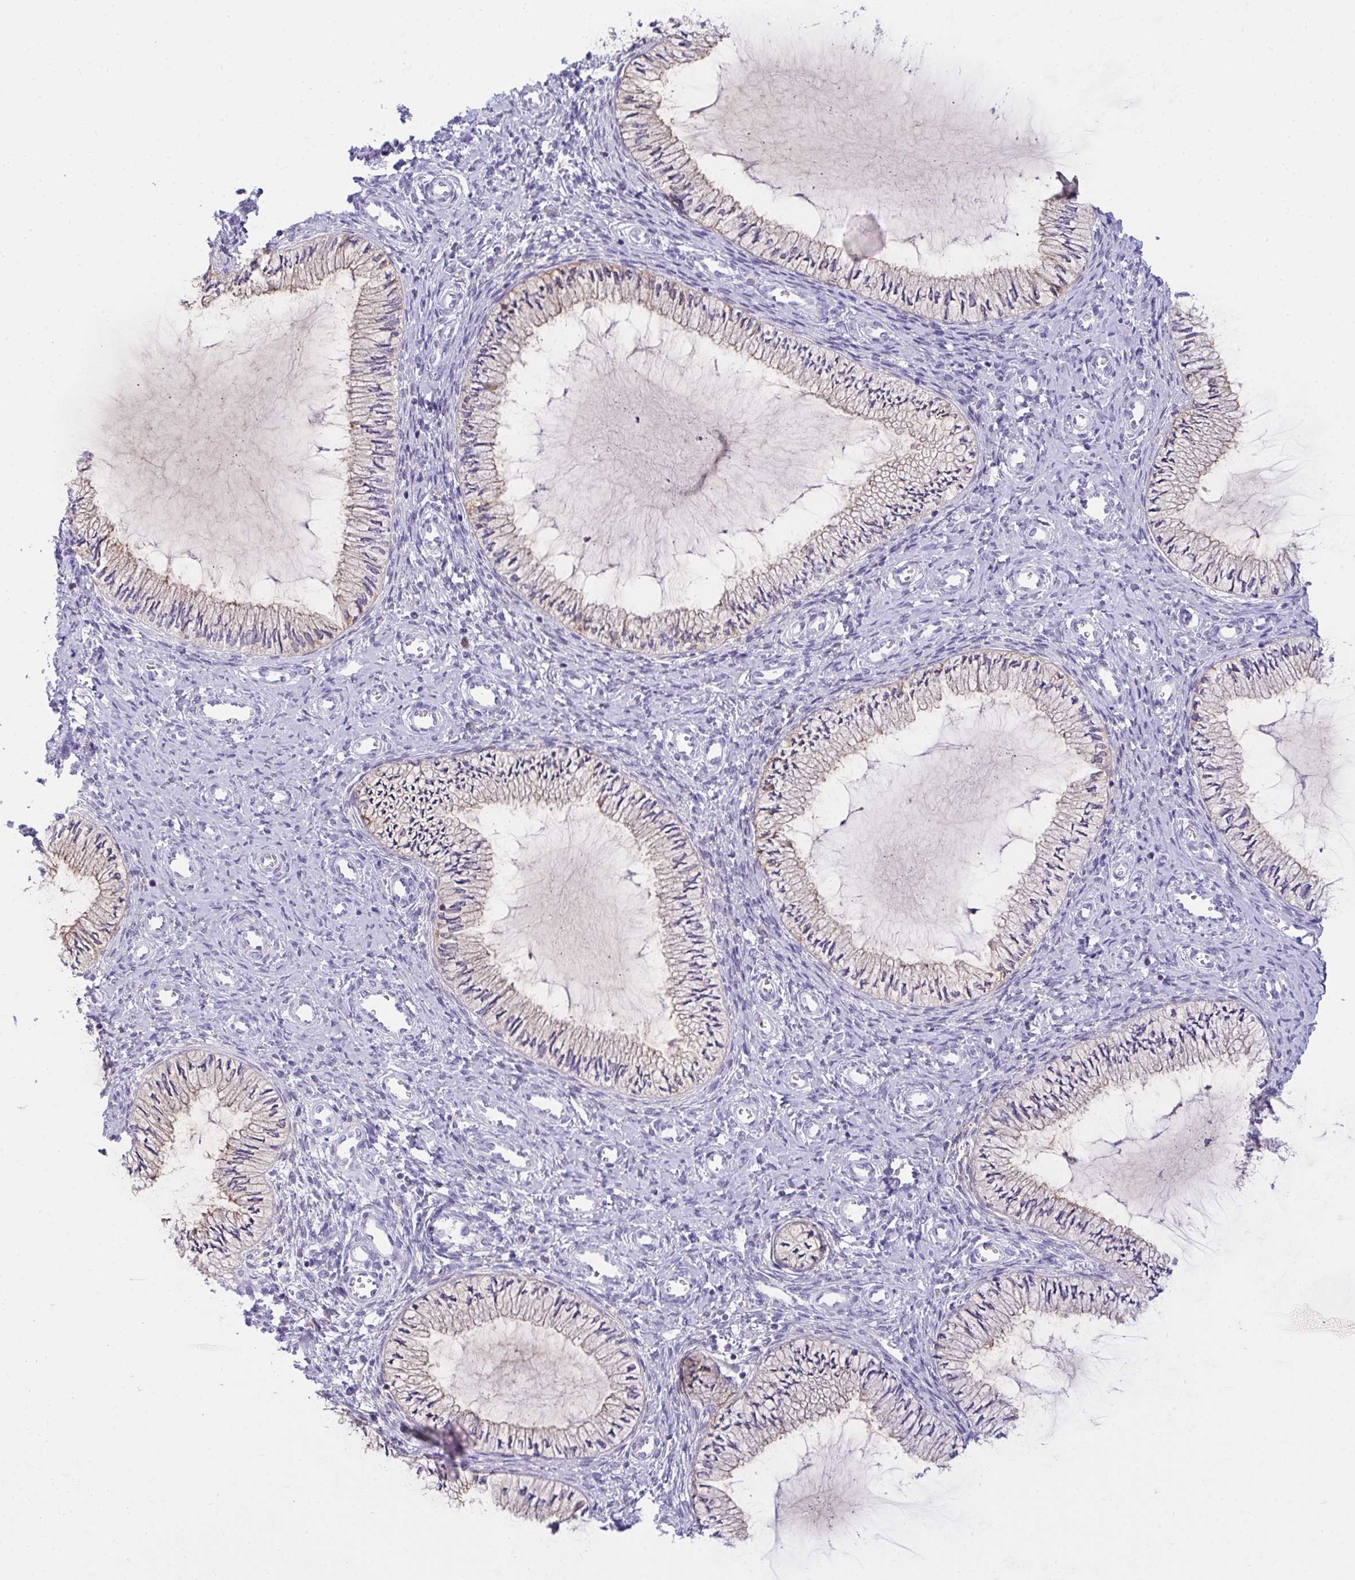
{"staining": {"intensity": "weak", "quantity": "25%-75%", "location": "cytoplasmic/membranous"}, "tissue": "cervix", "cell_type": "Glandular cells", "image_type": "normal", "snomed": [{"axis": "morphology", "description": "Normal tissue, NOS"}, {"axis": "topography", "description": "Cervix"}], "caption": "Immunohistochemistry (IHC) (DAB (3,3'-diaminobenzidine)) staining of normal cervix reveals weak cytoplasmic/membranous protein staining in approximately 25%-75% of glandular cells. (Stains: DAB (3,3'-diaminobenzidine) in brown, nuclei in blue, Microscopy: brightfield microscopy at high magnification).", "gene": "SEMA6B", "patient": {"sex": "female", "age": 24}}